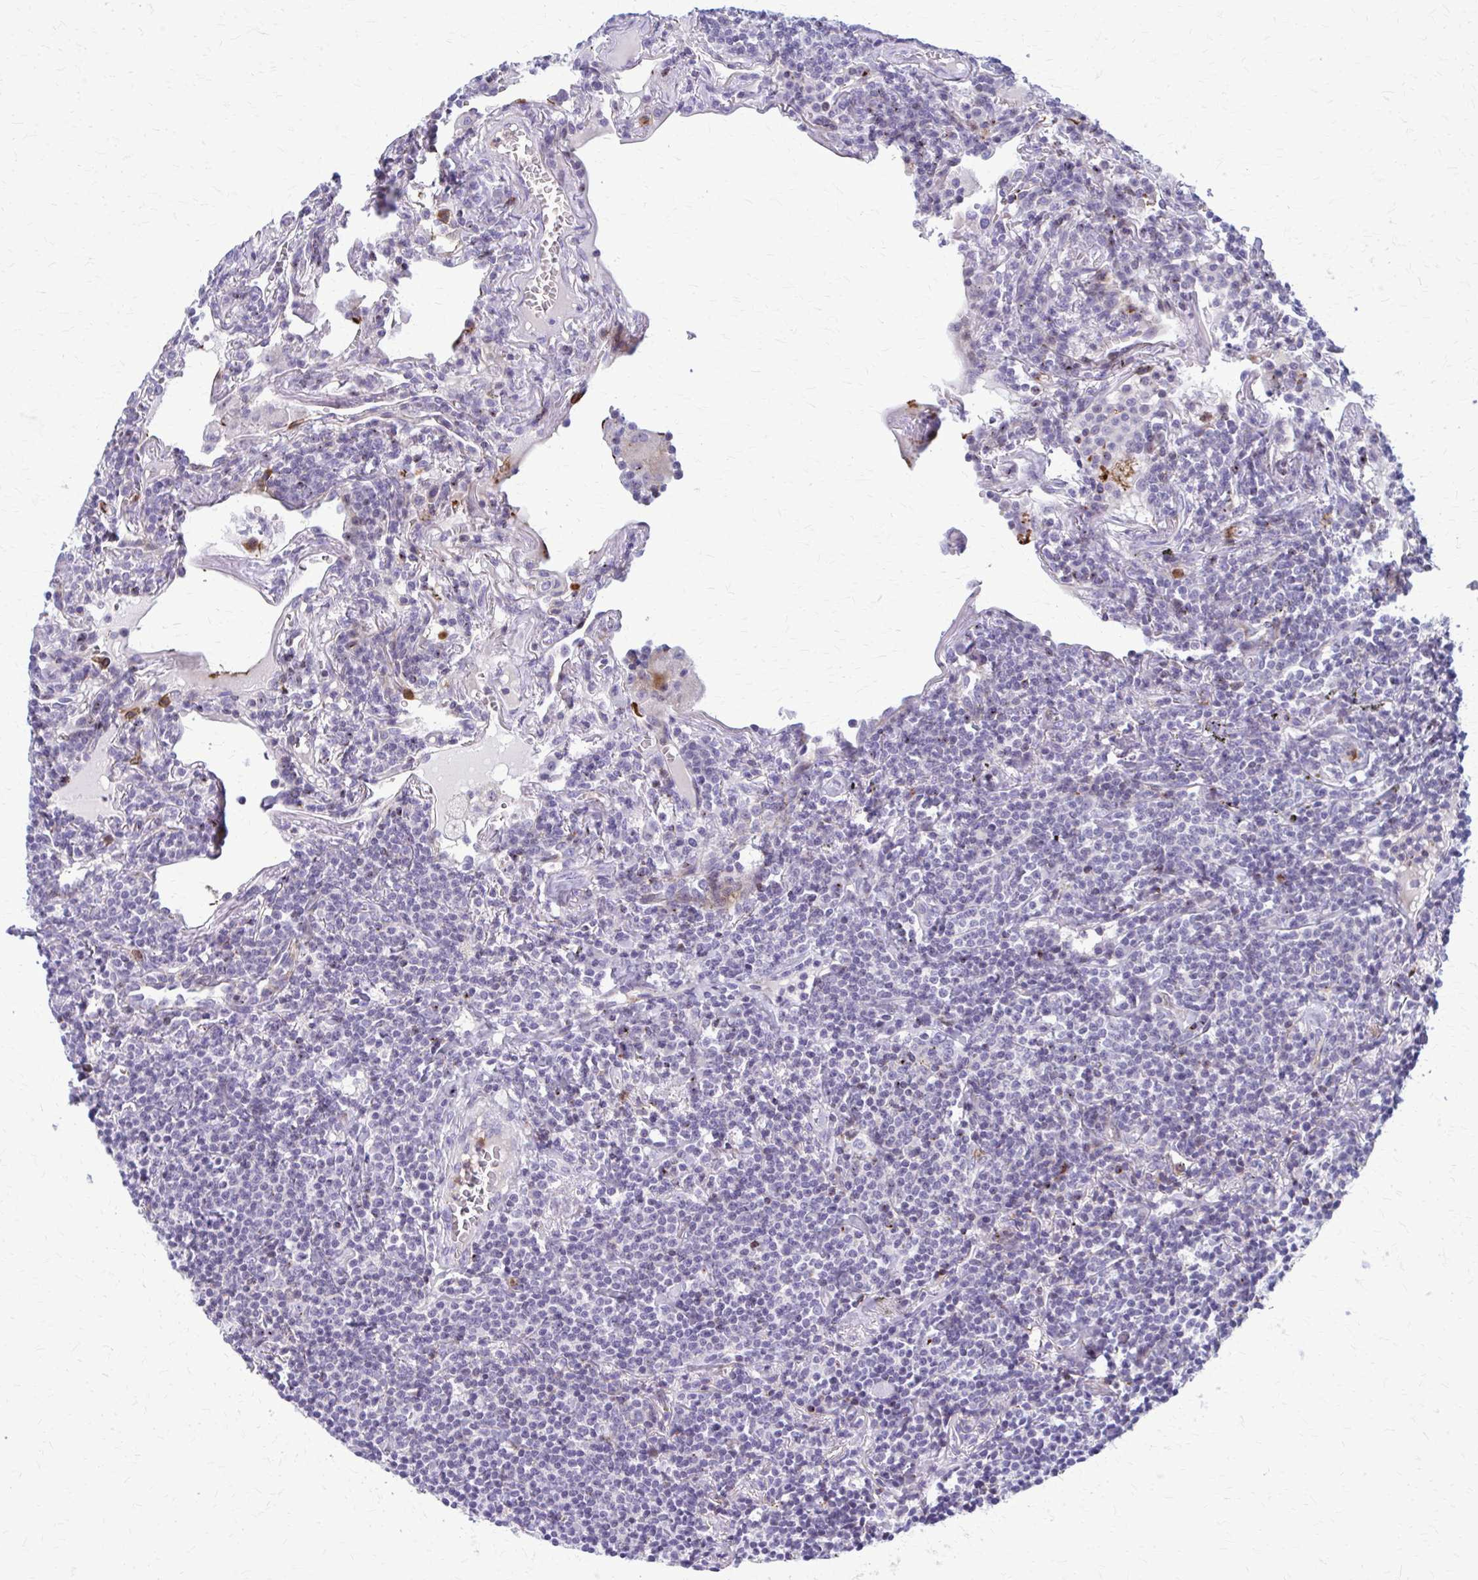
{"staining": {"intensity": "negative", "quantity": "none", "location": "none"}, "tissue": "lymphoma", "cell_type": "Tumor cells", "image_type": "cancer", "snomed": [{"axis": "morphology", "description": "Malignant lymphoma, non-Hodgkin's type, Low grade"}, {"axis": "topography", "description": "Lung"}], "caption": "Human low-grade malignant lymphoma, non-Hodgkin's type stained for a protein using immunohistochemistry (IHC) demonstrates no positivity in tumor cells.", "gene": "PEDS1", "patient": {"sex": "female", "age": 71}}